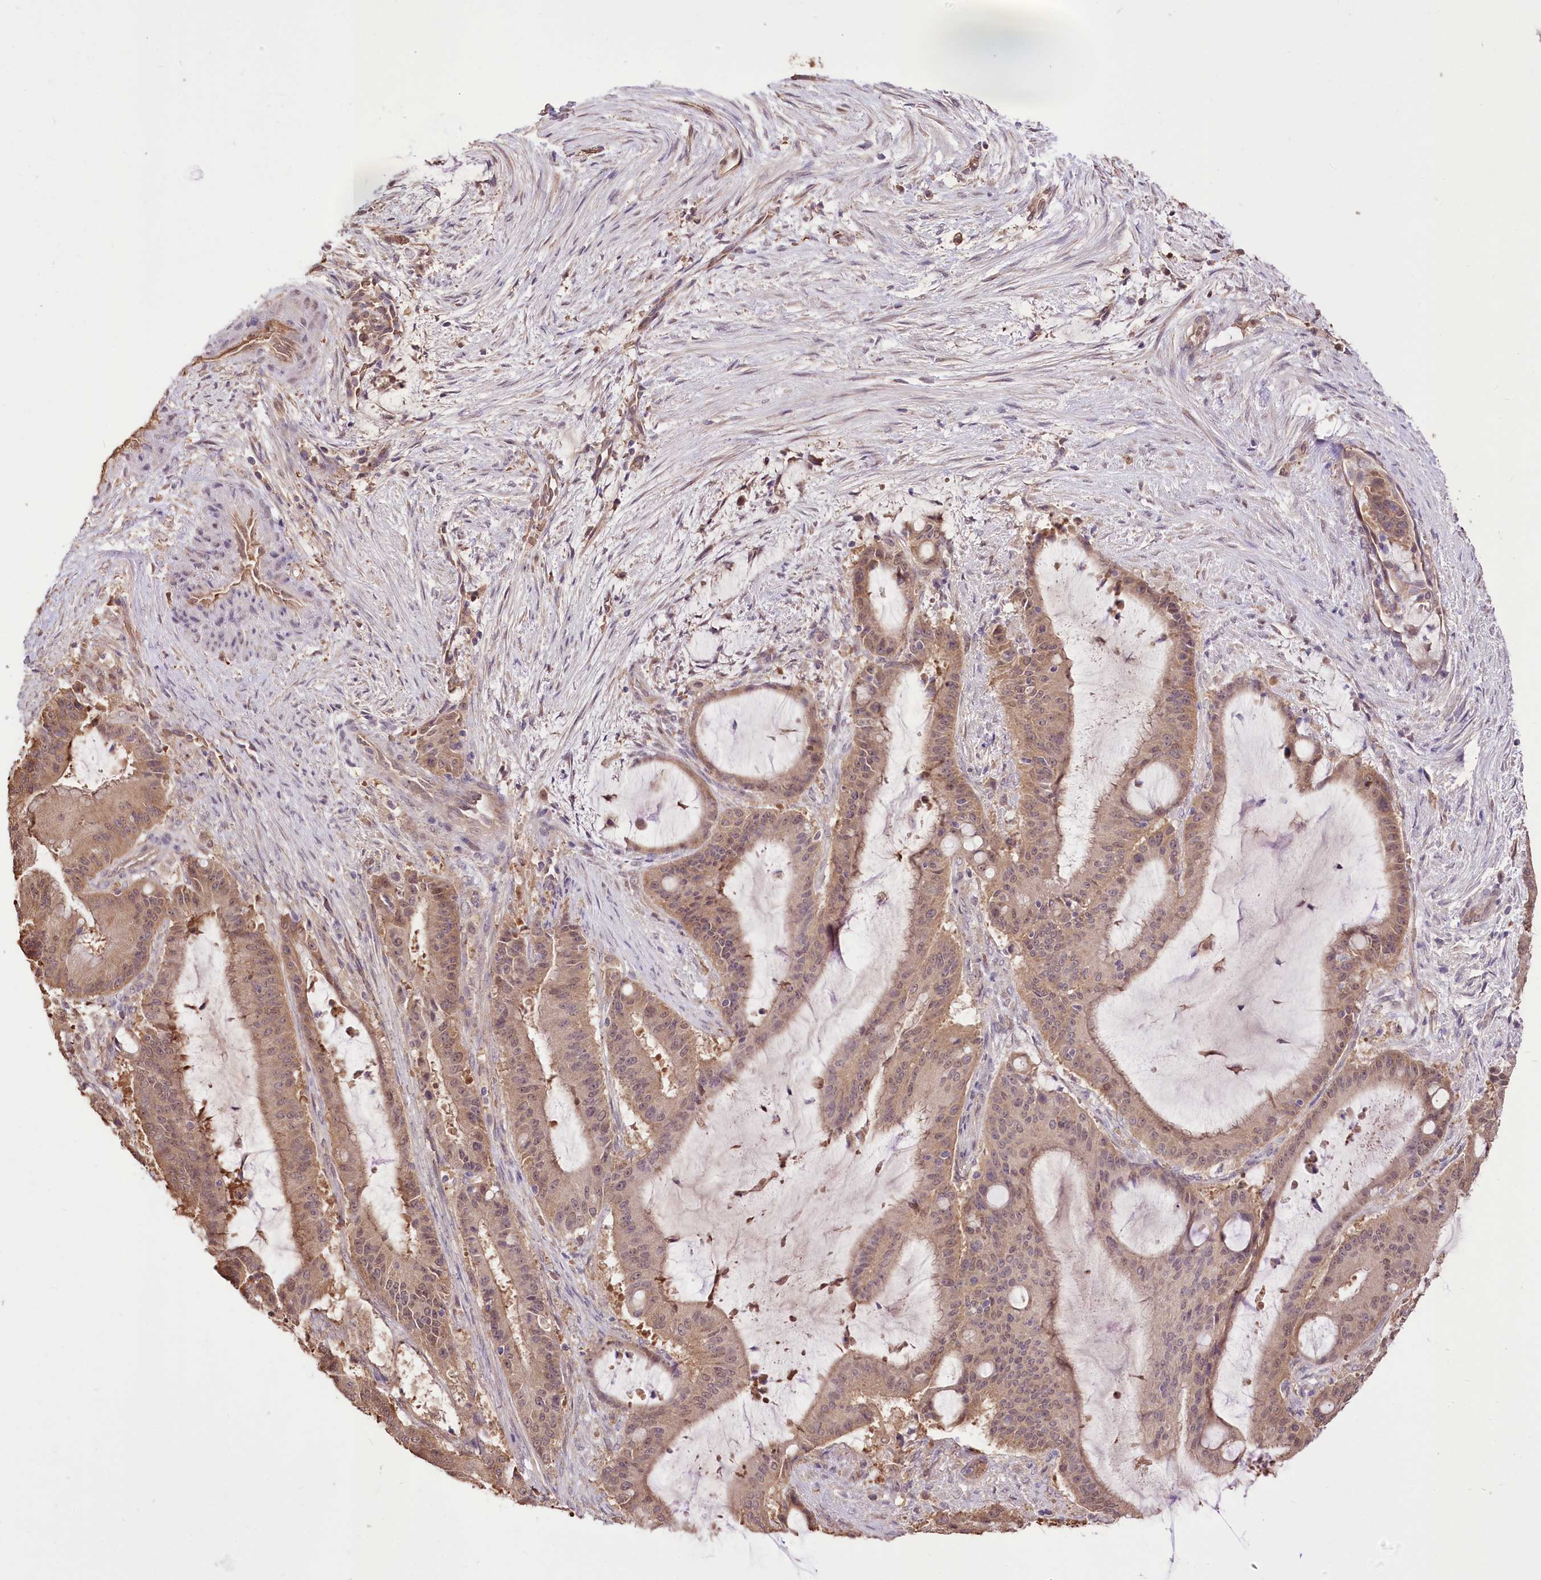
{"staining": {"intensity": "moderate", "quantity": ">75%", "location": "cytoplasmic/membranous"}, "tissue": "liver cancer", "cell_type": "Tumor cells", "image_type": "cancer", "snomed": [{"axis": "morphology", "description": "Normal tissue, NOS"}, {"axis": "morphology", "description": "Cholangiocarcinoma"}, {"axis": "topography", "description": "Liver"}, {"axis": "topography", "description": "Peripheral nerve tissue"}], "caption": "Liver cholangiocarcinoma stained with a brown dye reveals moderate cytoplasmic/membranous positive staining in approximately >75% of tumor cells.", "gene": "R3HDM2", "patient": {"sex": "female", "age": 73}}